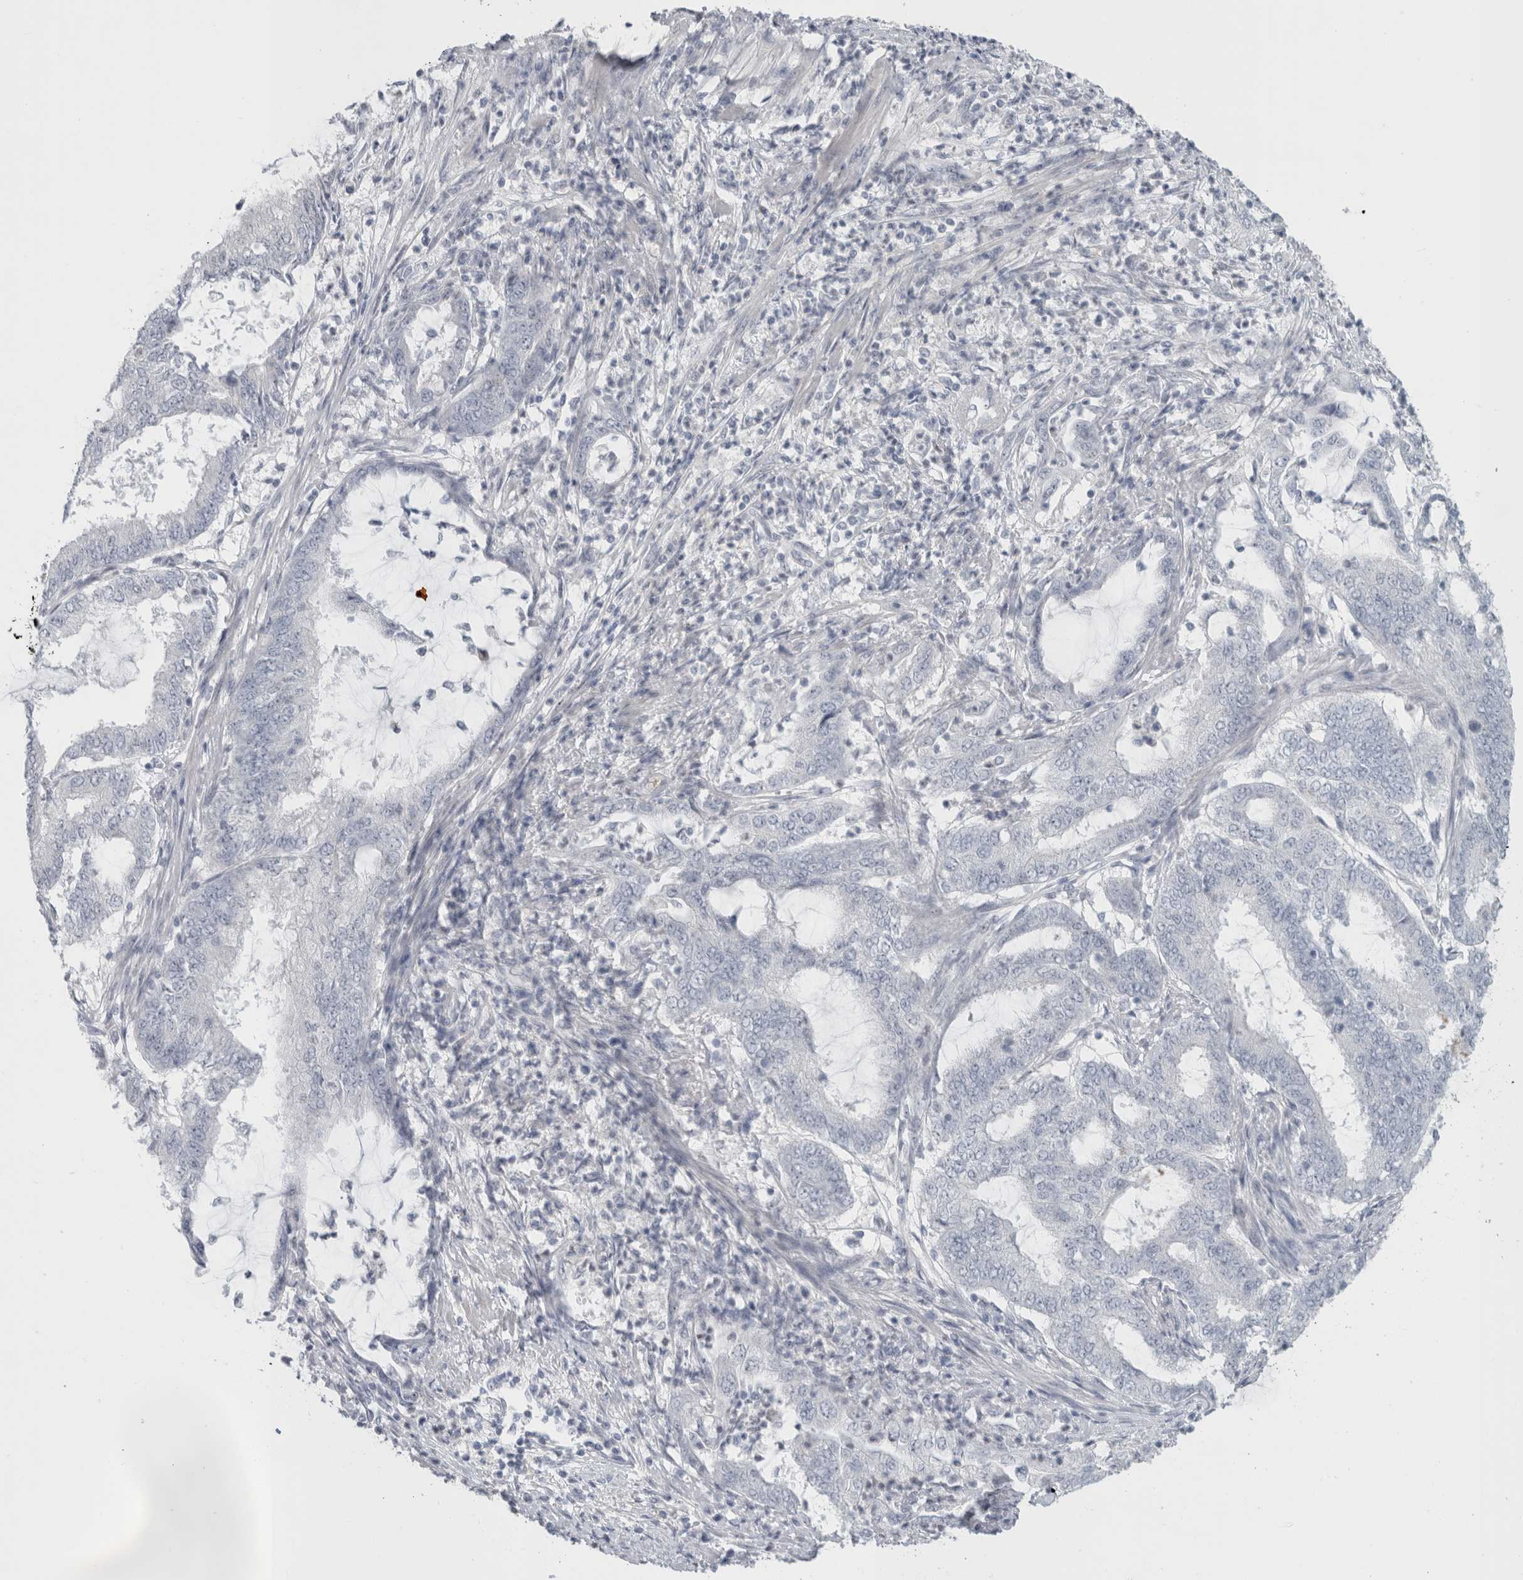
{"staining": {"intensity": "negative", "quantity": "none", "location": "none"}, "tissue": "endometrial cancer", "cell_type": "Tumor cells", "image_type": "cancer", "snomed": [{"axis": "morphology", "description": "Adenocarcinoma, NOS"}, {"axis": "topography", "description": "Endometrium"}], "caption": "The immunohistochemistry (IHC) histopathology image has no significant positivity in tumor cells of endometrial cancer tissue. (DAB (3,3'-diaminobenzidine) immunohistochemistry (IHC), high magnification).", "gene": "FMR1NB", "patient": {"sex": "female", "age": 51}}